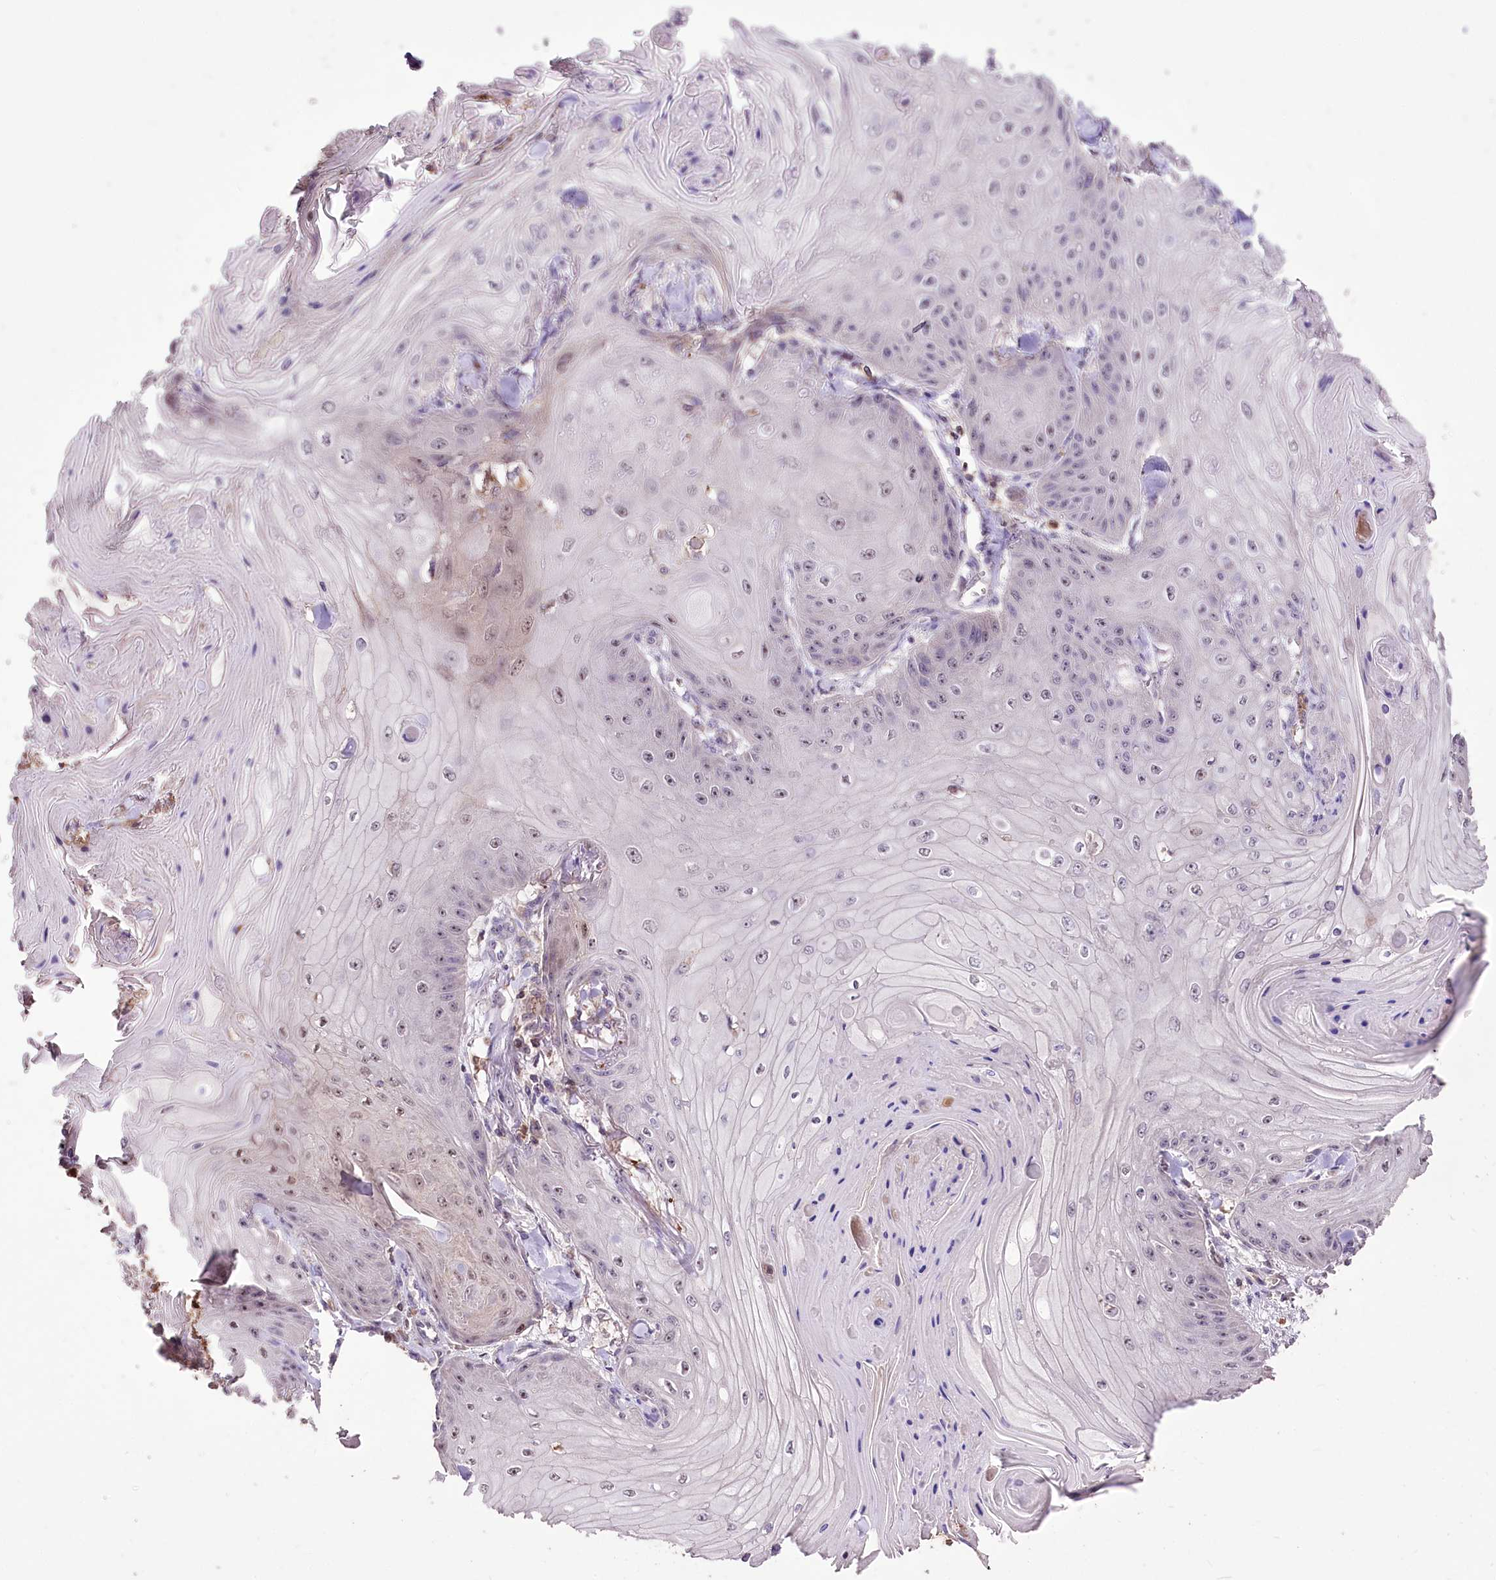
{"staining": {"intensity": "negative", "quantity": "none", "location": "none"}, "tissue": "skin cancer", "cell_type": "Tumor cells", "image_type": "cancer", "snomed": [{"axis": "morphology", "description": "Squamous cell carcinoma, NOS"}, {"axis": "topography", "description": "Skin"}], "caption": "Tumor cells are negative for brown protein staining in skin cancer.", "gene": "SERGEF", "patient": {"sex": "male", "age": 74}}